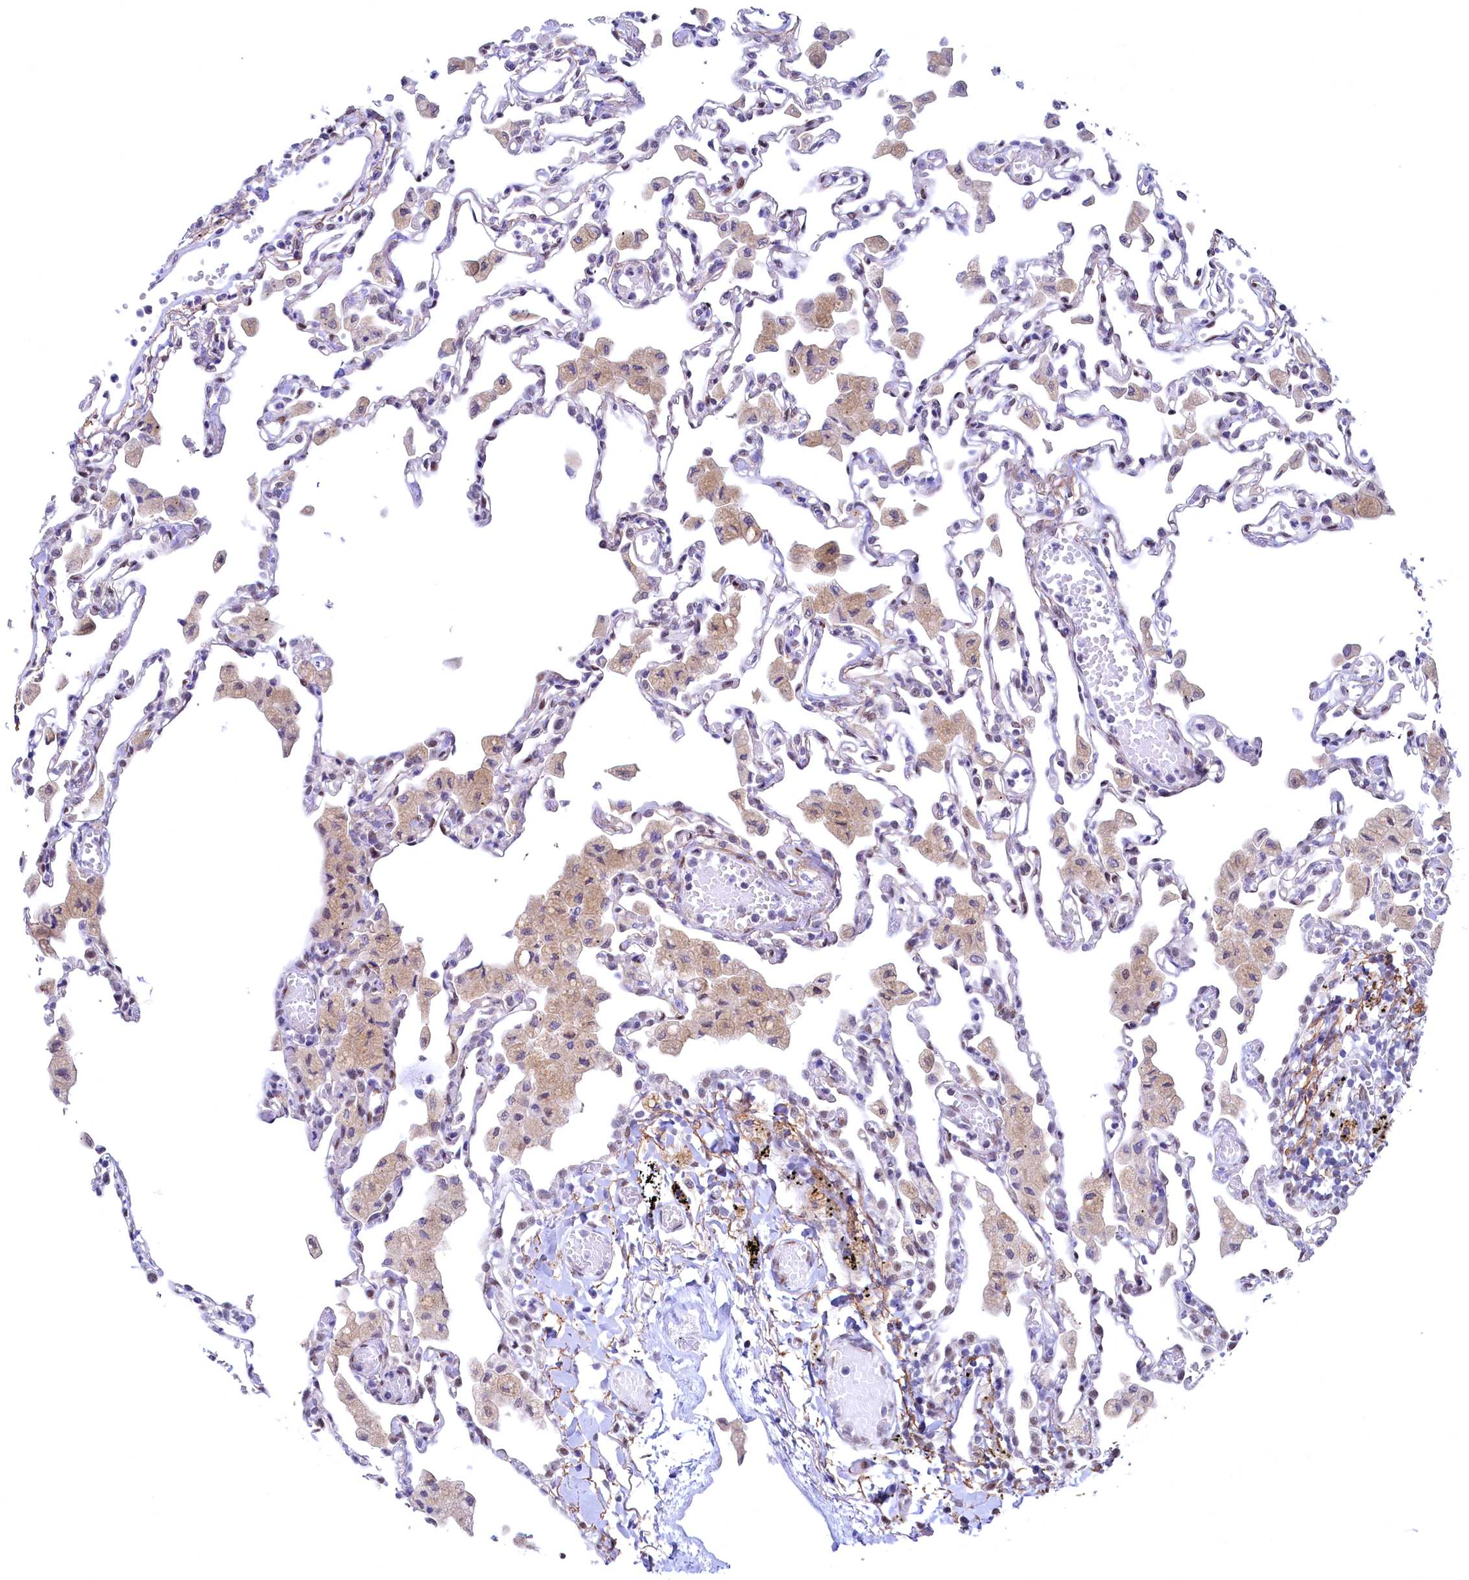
{"staining": {"intensity": "negative", "quantity": "none", "location": "none"}, "tissue": "lung", "cell_type": "Alveolar cells", "image_type": "normal", "snomed": [{"axis": "morphology", "description": "Normal tissue, NOS"}, {"axis": "topography", "description": "Bronchus"}, {"axis": "topography", "description": "Lung"}], "caption": "This is an IHC image of benign human lung. There is no expression in alveolar cells.", "gene": "FLYWCH2", "patient": {"sex": "female", "age": 49}}